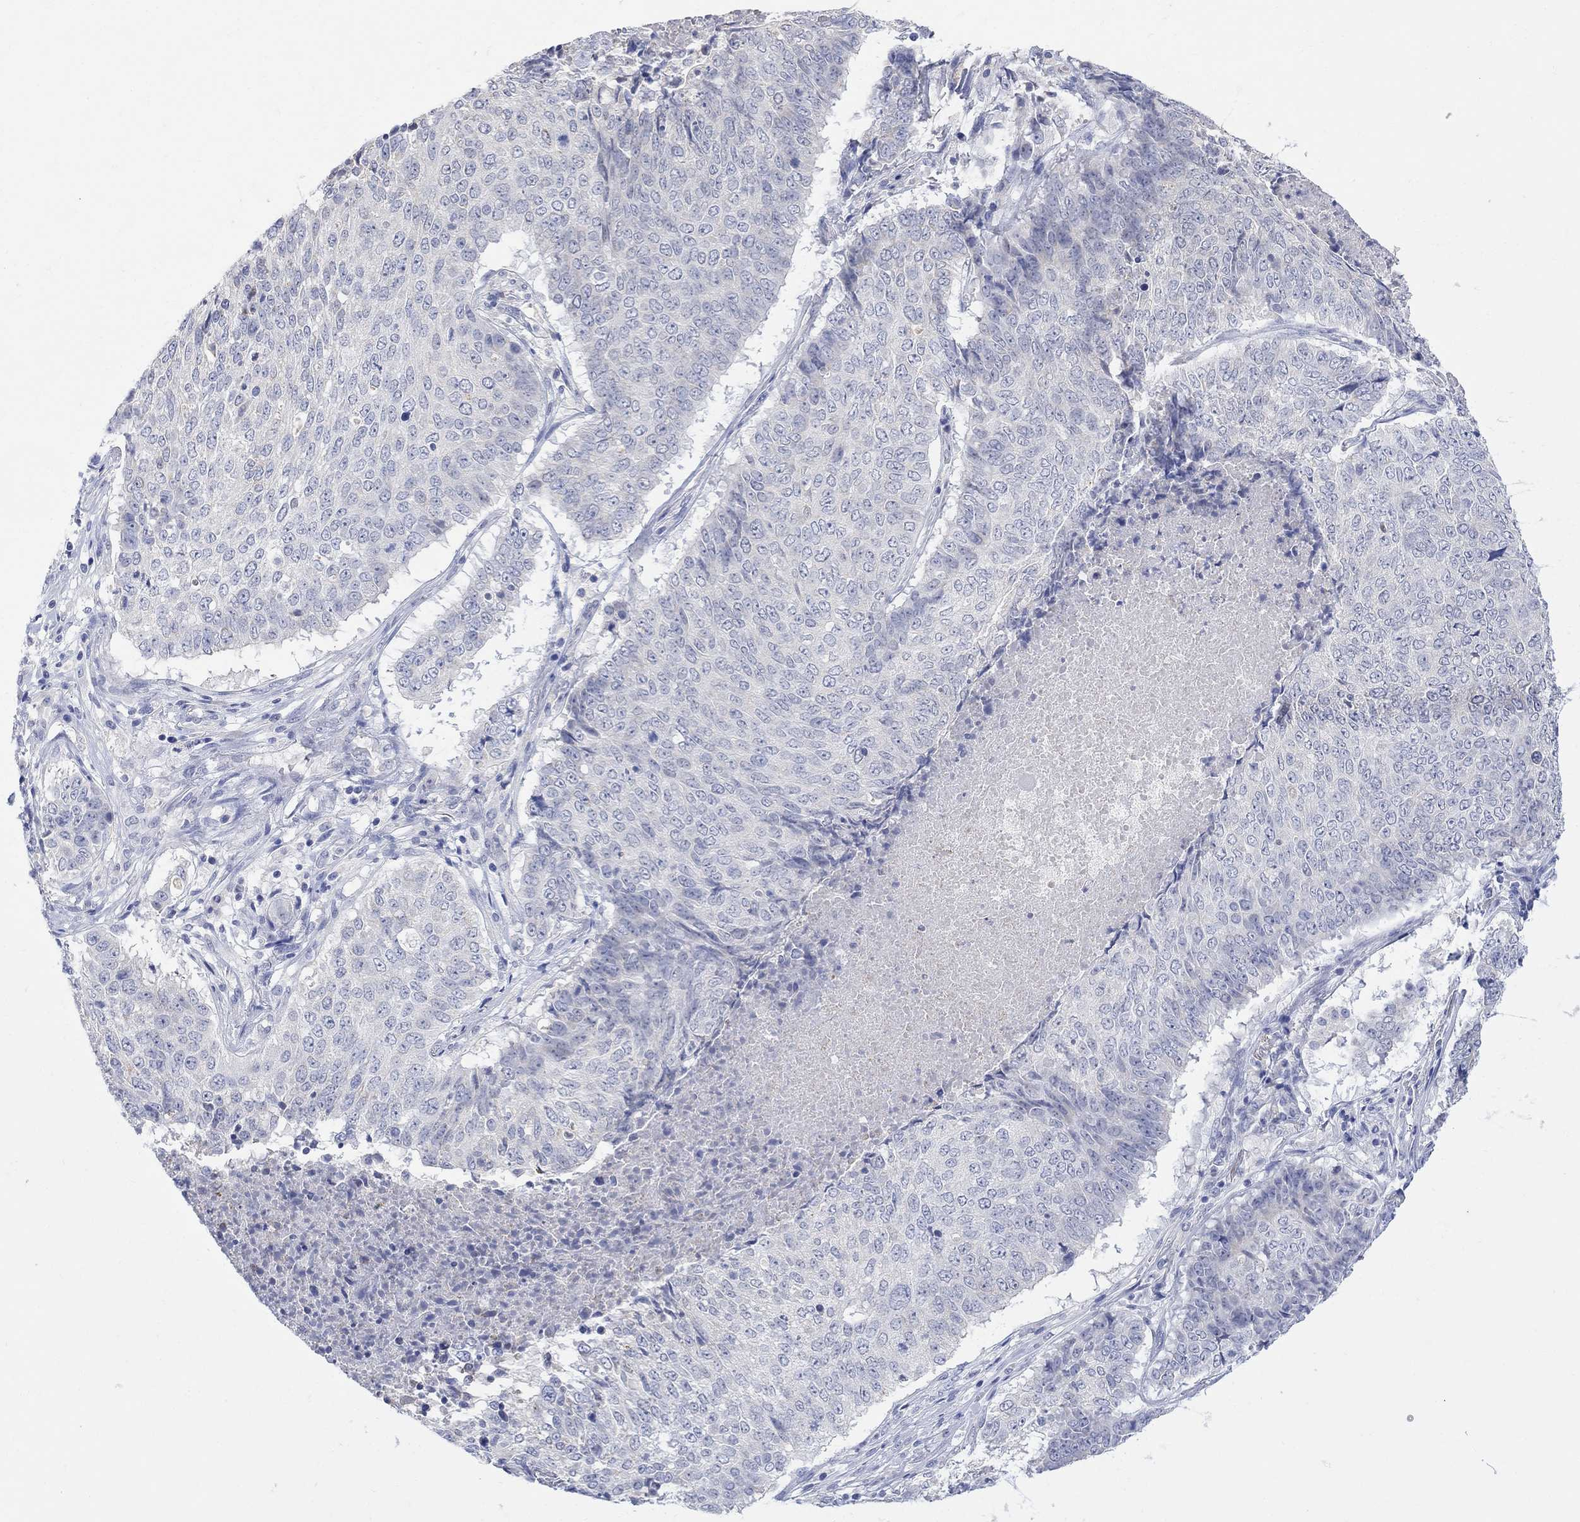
{"staining": {"intensity": "negative", "quantity": "none", "location": "none"}, "tissue": "lung cancer", "cell_type": "Tumor cells", "image_type": "cancer", "snomed": [{"axis": "morphology", "description": "Squamous cell carcinoma, NOS"}, {"axis": "topography", "description": "Lung"}], "caption": "A high-resolution micrograph shows IHC staining of lung squamous cell carcinoma, which displays no significant staining in tumor cells. Brightfield microscopy of immunohistochemistry stained with DAB (3,3'-diaminobenzidine) (brown) and hematoxylin (blue), captured at high magnification.", "gene": "FBP2", "patient": {"sex": "male", "age": 64}}